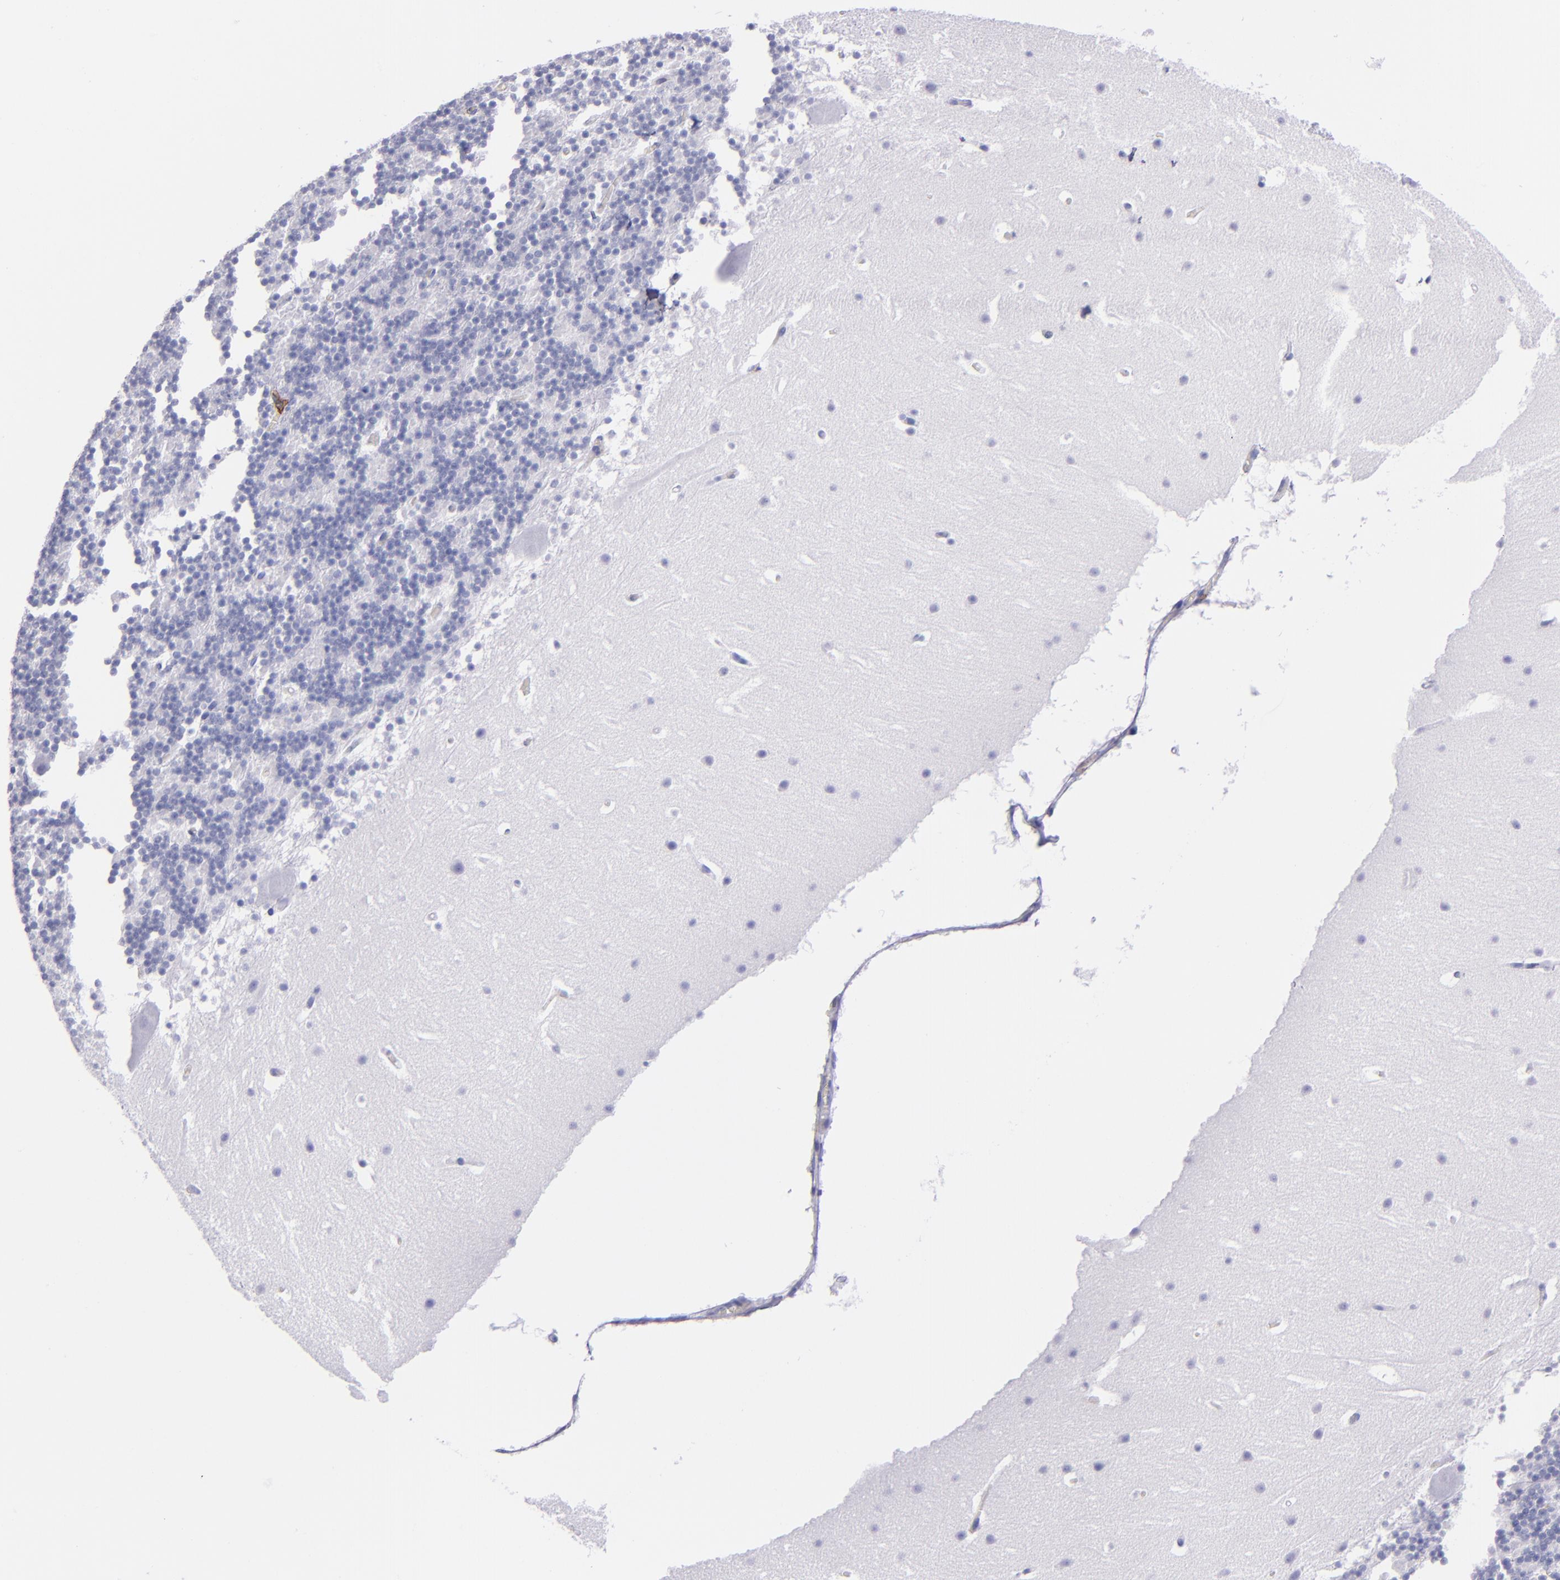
{"staining": {"intensity": "negative", "quantity": "none", "location": "none"}, "tissue": "cerebellum", "cell_type": "Cells in granular layer", "image_type": "normal", "snomed": [{"axis": "morphology", "description": "Normal tissue, NOS"}, {"axis": "topography", "description": "Cerebellum"}], "caption": "Cells in granular layer are negative for protein expression in benign human cerebellum. Nuclei are stained in blue.", "gene": "CR1", "patient": {"sex": "male", "age": 45}}